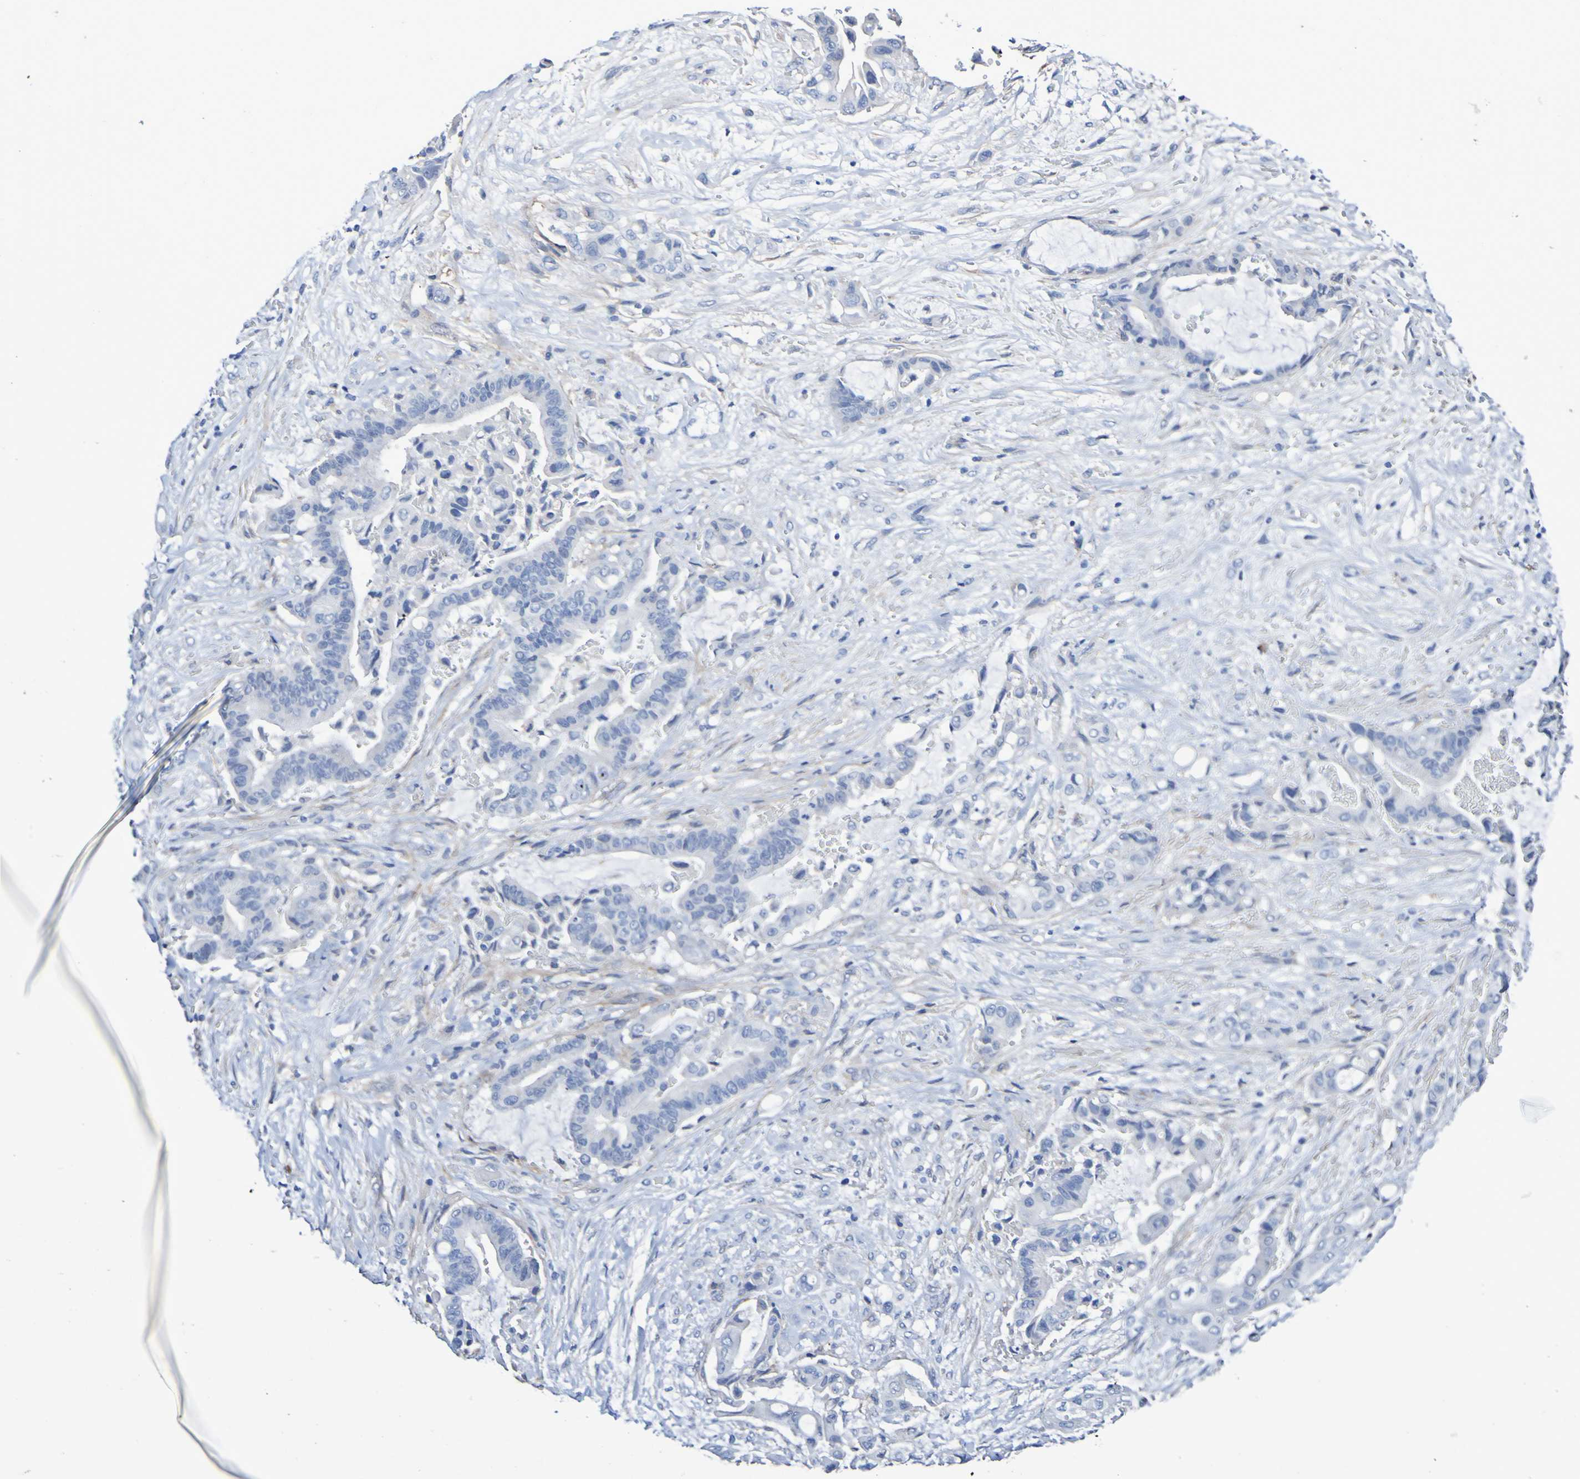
{"staining": {"intensity": "negative", "quantity": "none", "location": "none"}, "tissue": "liver cancer", "cell_type": "Tumor cells", "image_type": "cancer", "snomed": [{"axis": "morphology", "description": "Cholangiocarcinoma"}, {"axis": "topography", "description": "Liver"}], "caption": "Tumor cells are negative for protein expression in human liver cholangiocarcinoma.", "gene": "SGCB", "patient": {"sex": "female", "age": 61}}